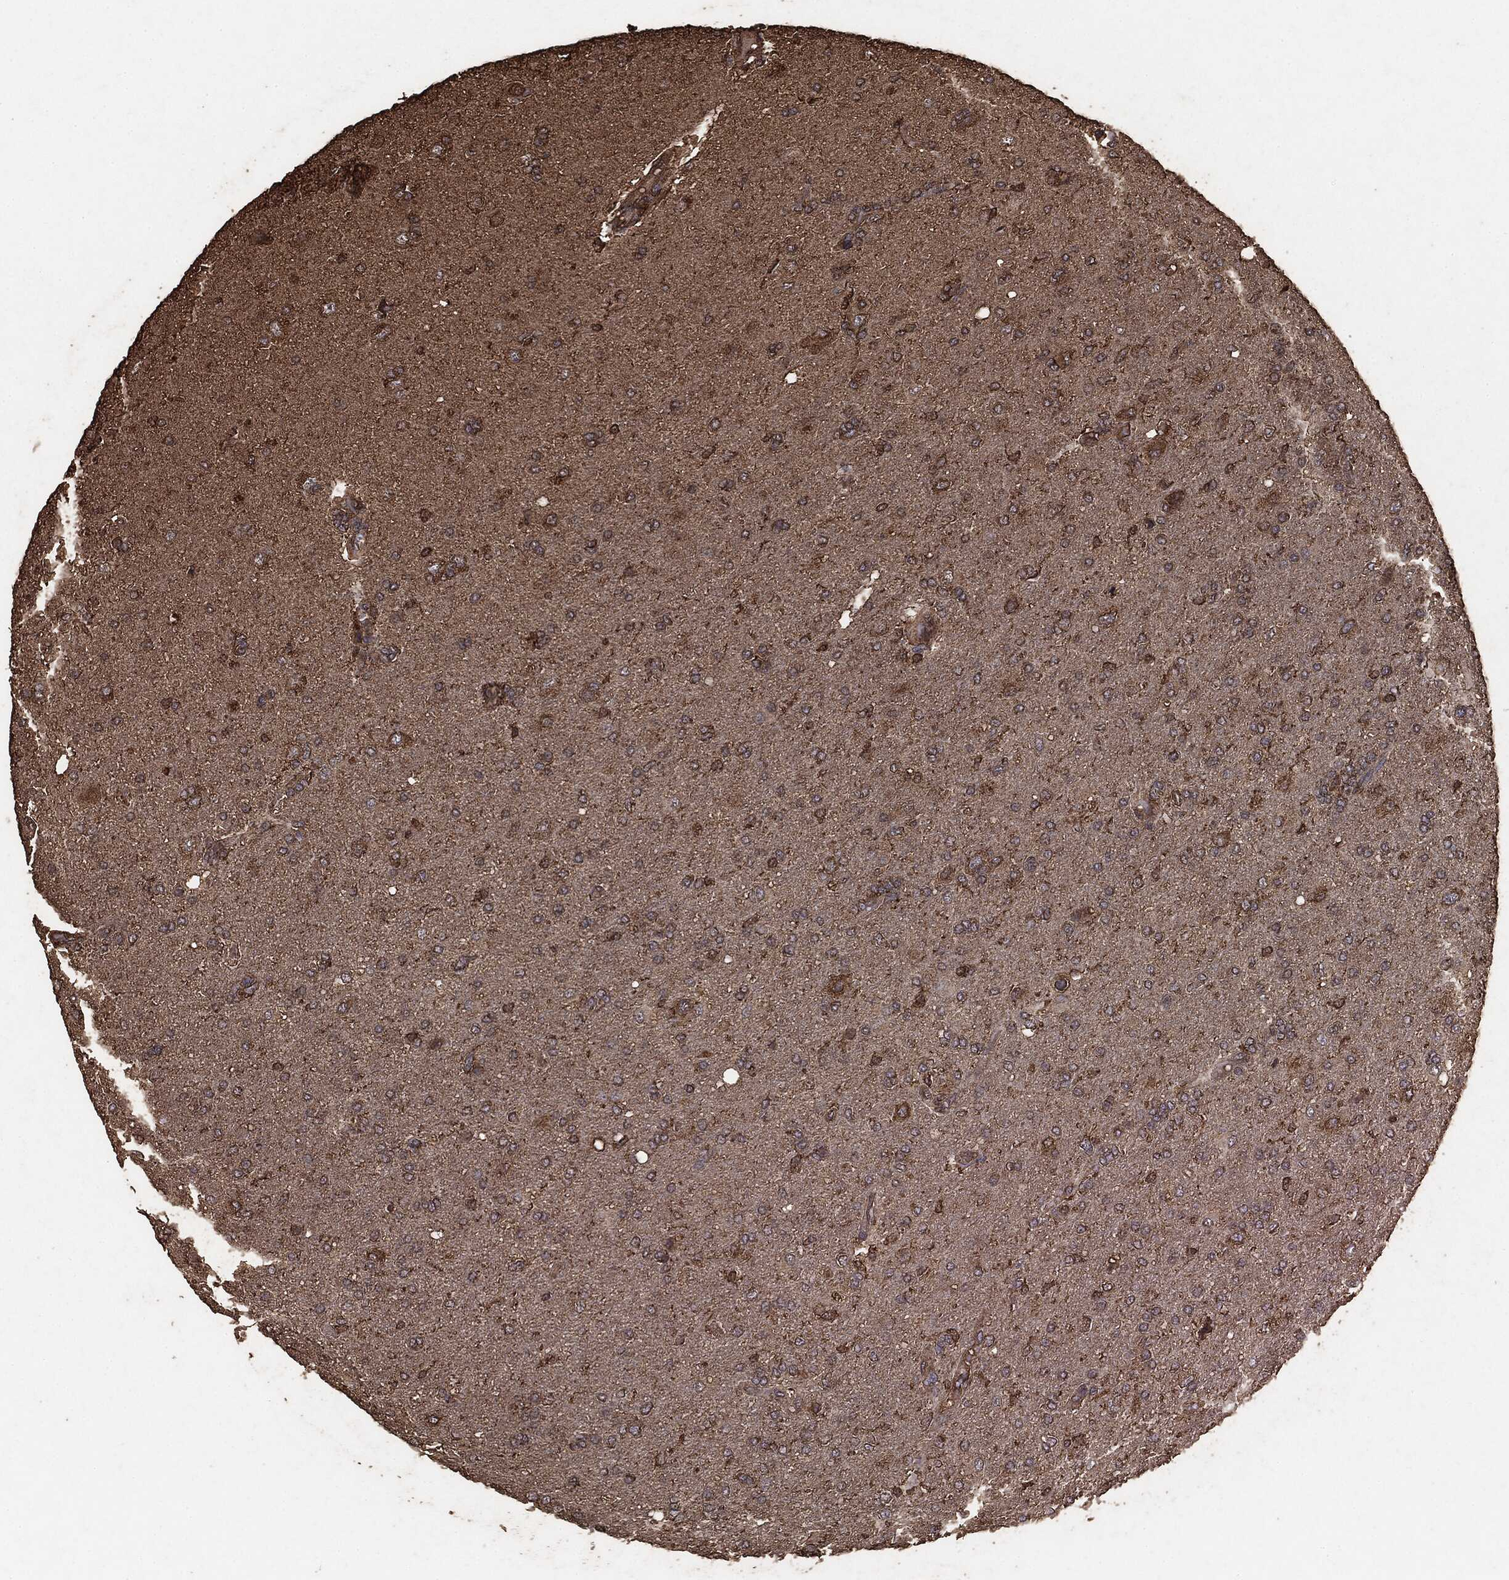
{"staining": {"intensity": "moderate", "quantity": ">75%", "location": "cytoplasmic/membranous"}, "tissue": "glioma", "cell_type": "Tumor cells", "image_type": "cancer", "snomed": [{"axis": "morphology", "description": "Glioma, malignant, High grade"}, {"axis": "topography", "description": "Cerebral cortex"}], "caption": "Immunohistochemistry (IHC) photomicrograph of neoplastic tissue: human malignant glioma (high-grade) stained using IHC exhibits medium levels of moderate protein expression localized specifically in the cytoplasmic/membranous of tumor cells, appearing as a cytoplasmic/membranous brown color.", "gene": "MTOR", "patient": {"sex": "male", "age": 70}}